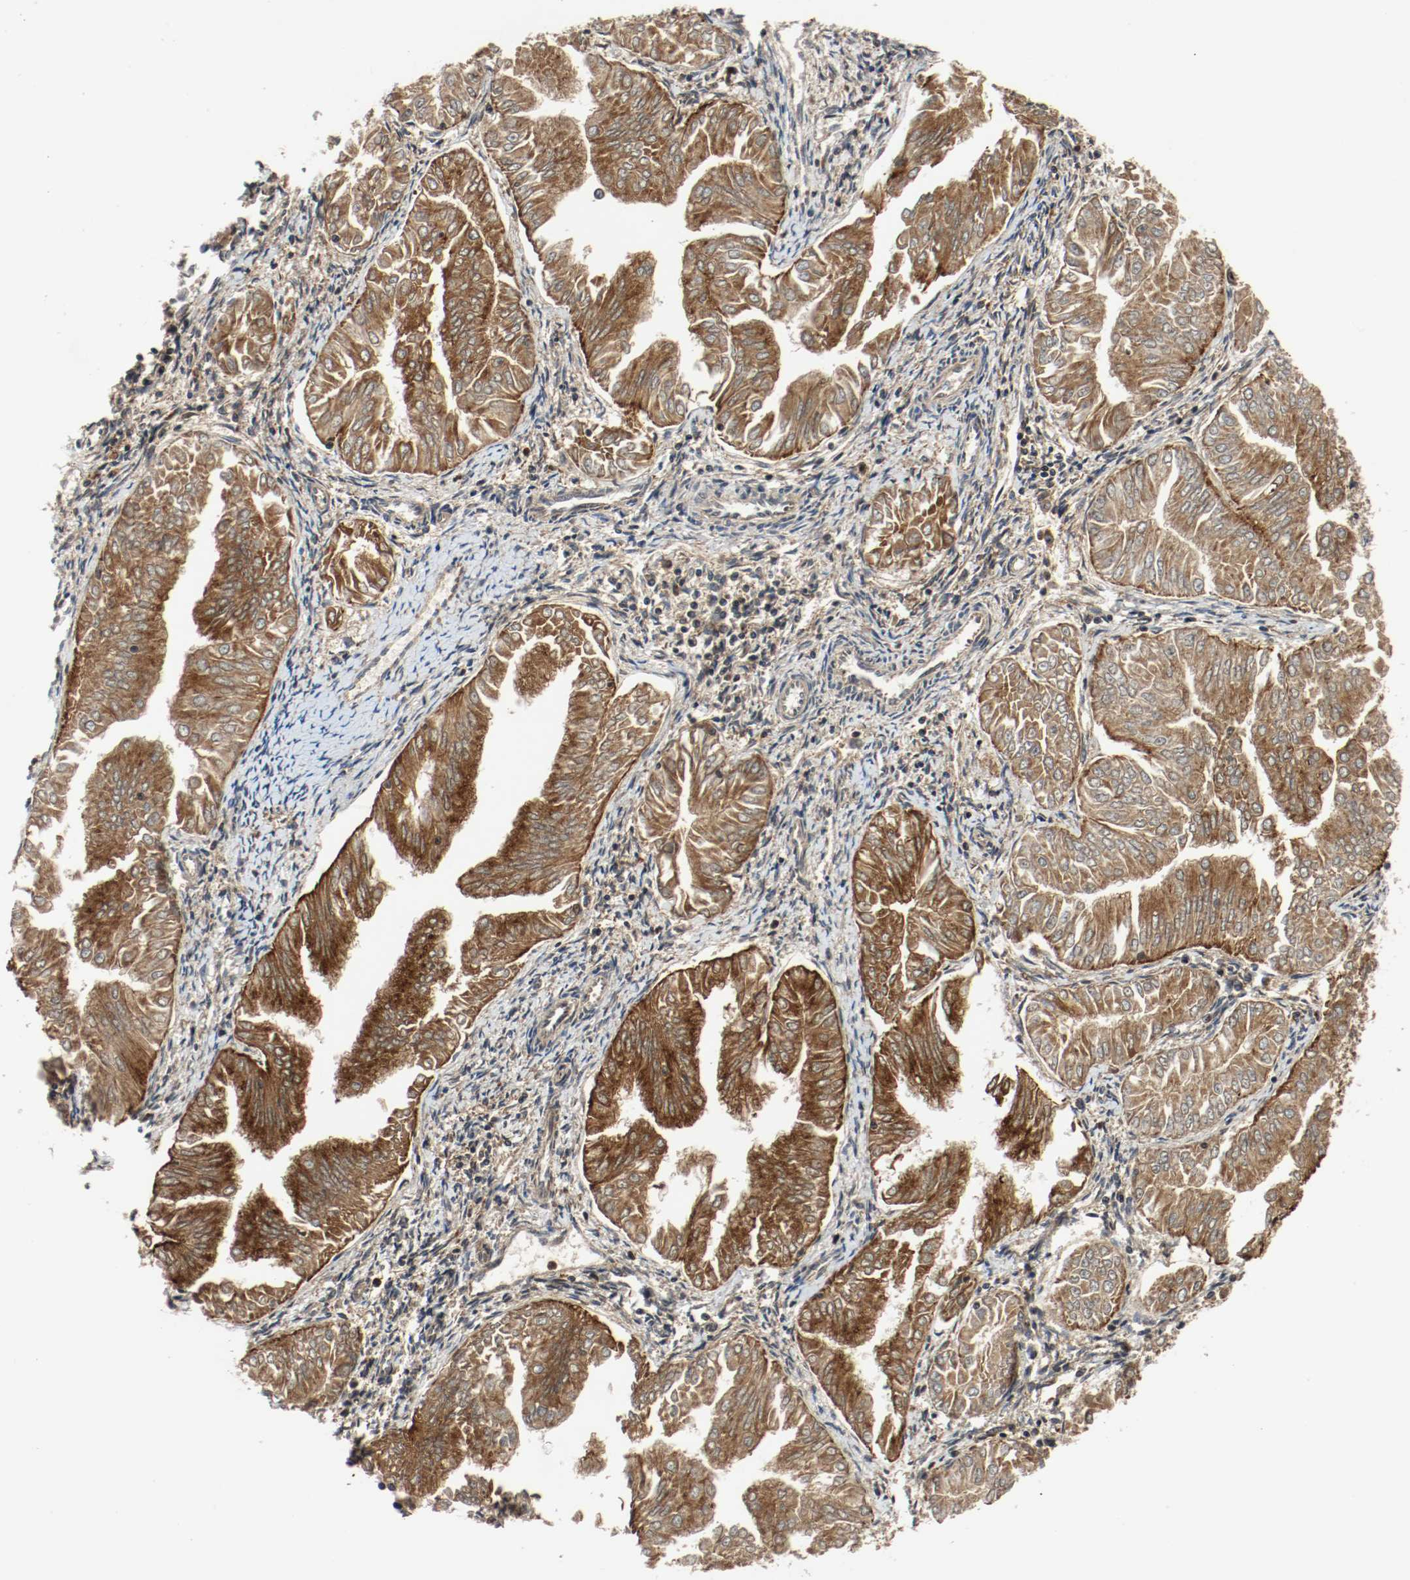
{"staining": {"intensity": "moderate", "quantity": ">75%", "location": "cytoplasmic/membranous"}, "tissue": "endometrial cancer", "cell_type": "Tumor cells", "image_type": "cancer", "snomed": [{"axis": "morphology", "description": "Adenocarcinoma, NOS"}, {"axis": "topography", "description": "Endometrium"}], "caption": "A histopathology image of adenocarcinoma (endometrial) stained for a protein shows moderate cytoplasmic/membranous brown staining in tumor cells. The staining is performed using DAB (3,3'-diaminobenzidine) brown chromogen to label protein expression. The nuclei are counter-stained blue using hematoxylin.", "gene": "LAMP2", "patient": {"sex": "female", "age": 53}}